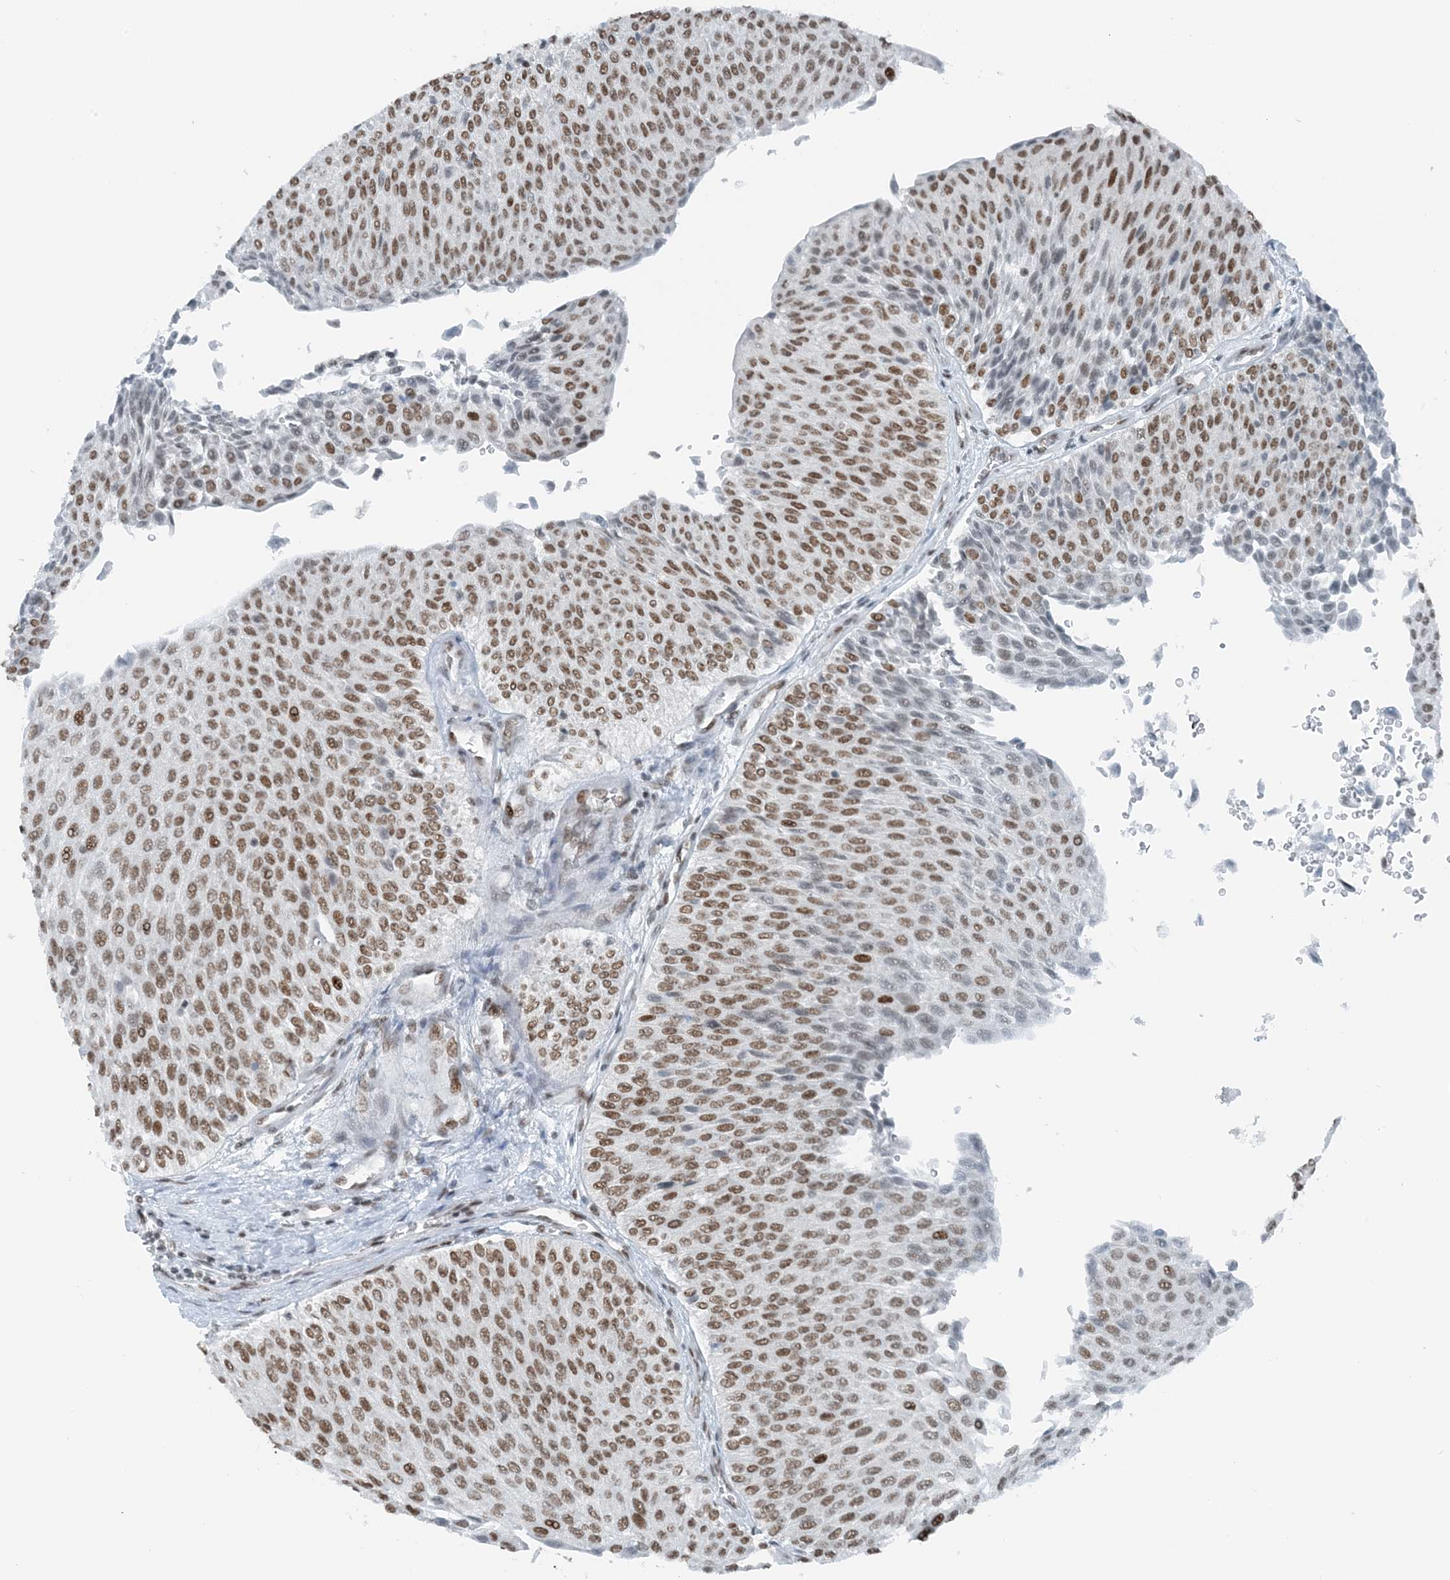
{"staining": {"intensity": "moderate", "quantity": ">75%", "location": "nuclear"}, "tissue": "urothelial cancer", "cell_type": "Tumor cells", "image_type": "cancer", "snomed": [{"axis": "morphology", "description": "Urothelial carcinoma, Low grade"}, {"axis": "topography", "description": "Urinary bladder"}], "caption": "Immunohistochemistry (IHC) of human urothelial carcinoma (low-grade) shows medium levels of moderate nuclear staining in approximately >75% of tumor cells.", "gene": "ZNF500", "patient": {"sex": "male", "age": 78}}